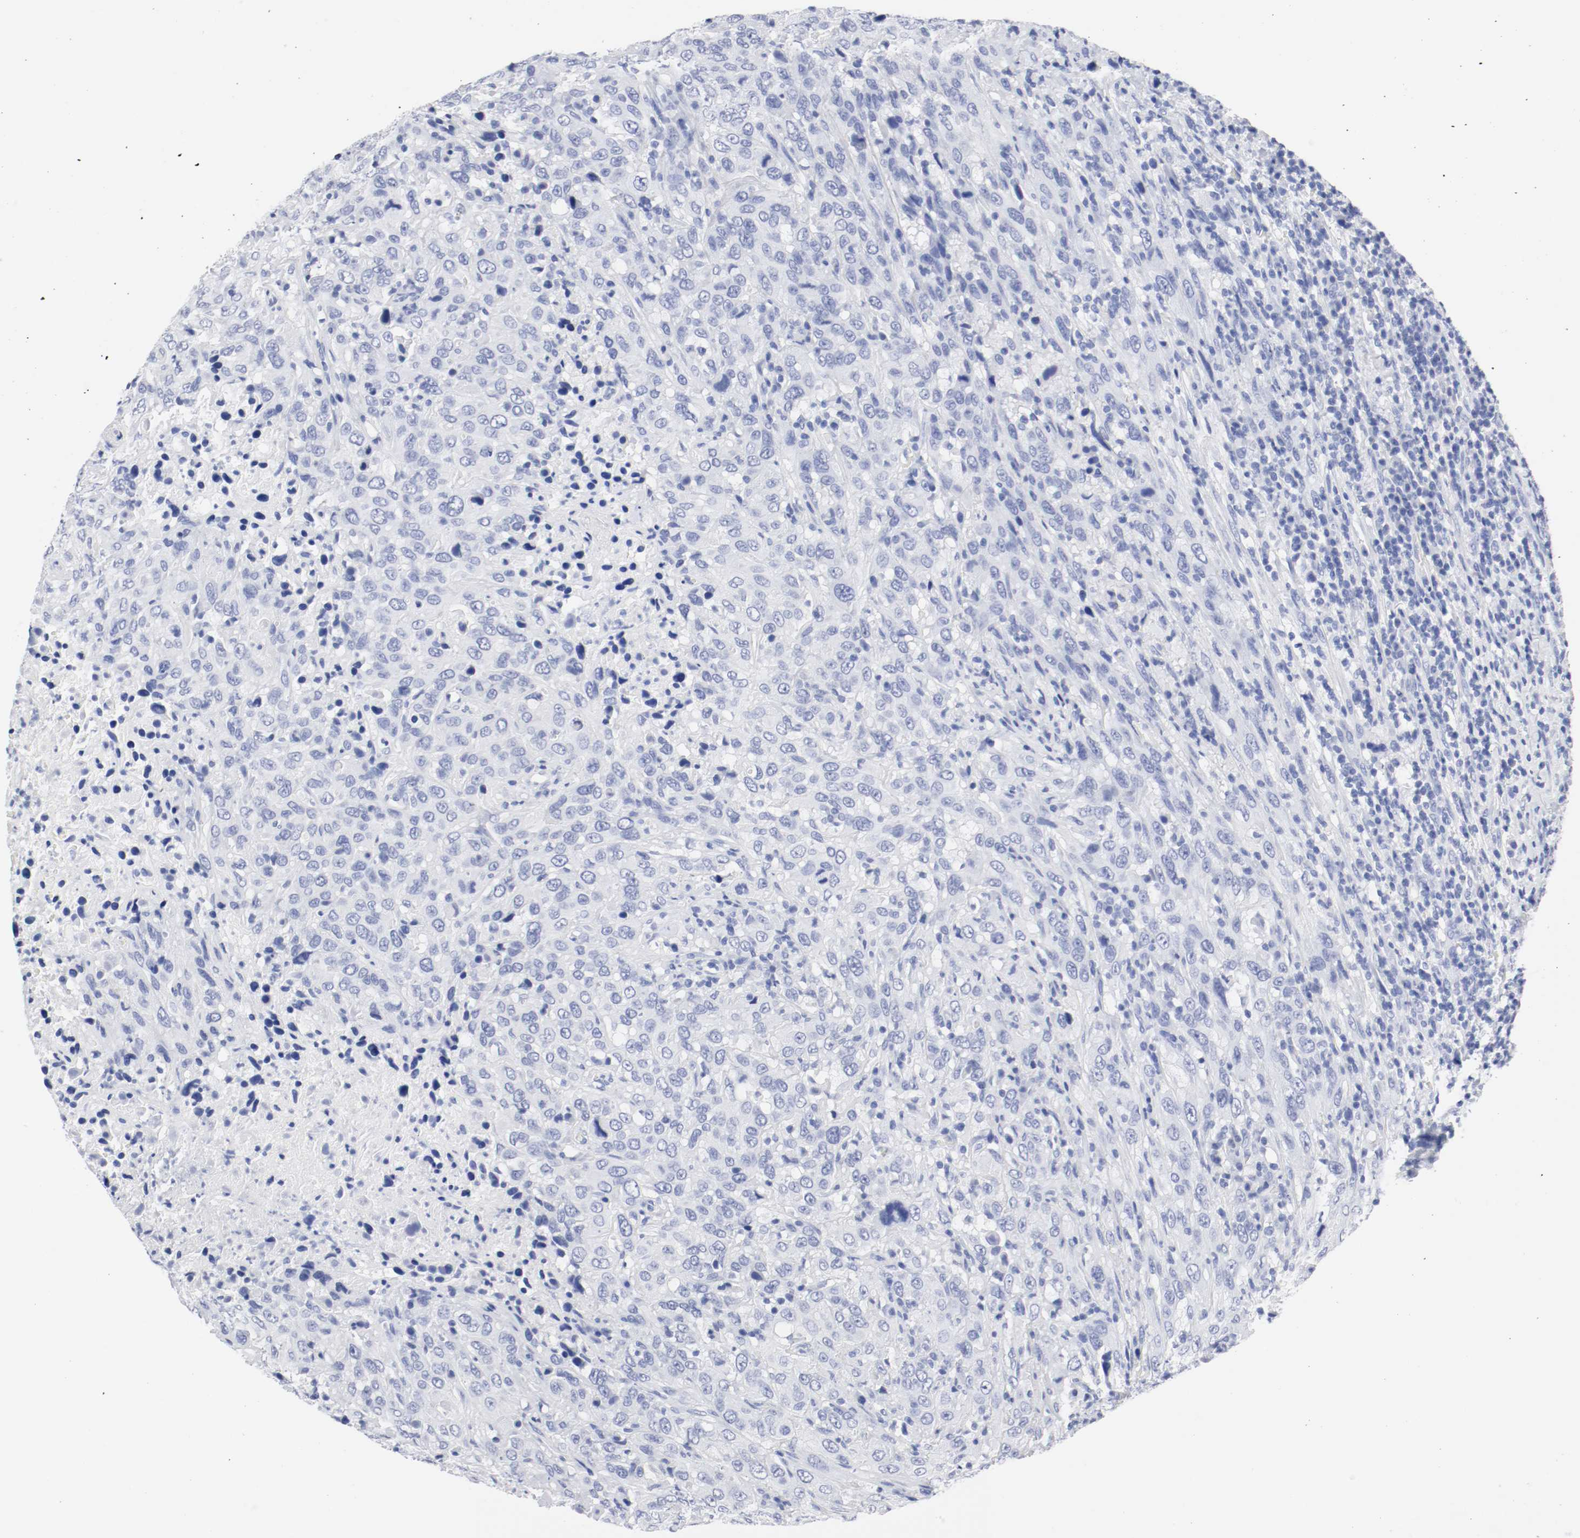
{"staining": {"intensity": "negative", "quantity": "none", "location": "none"}, "tissue": "urothelial cancer", "cell_type": "Tumor cells", "image_type": "cancer", "snomed": [{"axis": "morphology", "description": "Urothelial carcinoma, High grade"}, {"axis": "topography", "description": "Urinary bladder"}], "caption": "DAB immunohistochemical staining of high-grade urothelial carcinoma shows no significant expression in tumor cells. Nuclei are stained in blue.", "gene": "GAD1", "patient": {"sex": "male", "age": 61}}